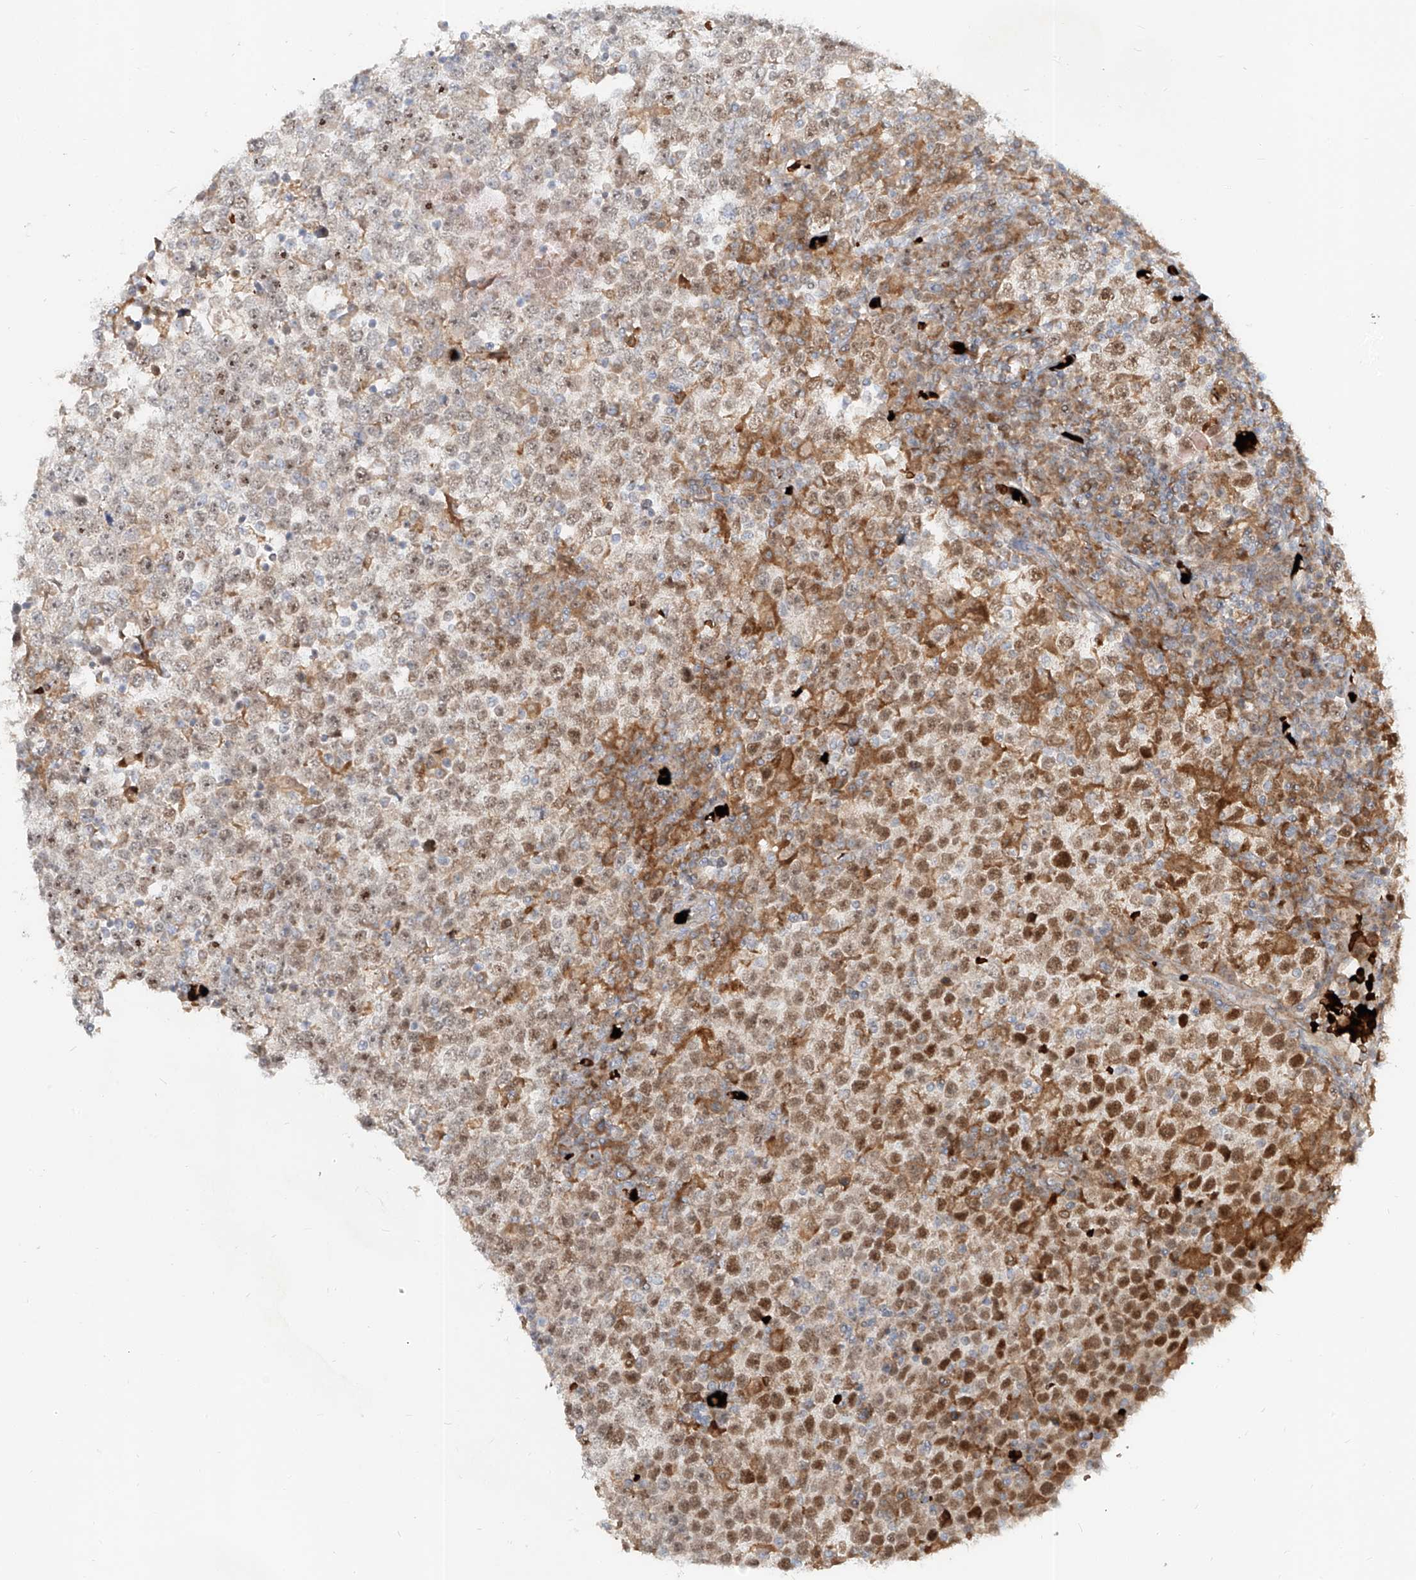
{"staining": {"intensity": "moderate", "quantity": "25%-75%", "location": "nuclear"}, "tissue": "testis cancer", "cell_type": "Tumor cells", "image_type": "cancer", "snomed": [{"axis": "morphology", "description": "Seminoma, NOS"}, {"axis": "topography", "description": "Testis"}], "caption": "The micrograph demonstrates a brown stain indicating the presence of a protein in the nuclear of tumor cells in testis cancer (seminoma).", "gene": "FGD2", "patient": {"sex": "male", "age": 65}}